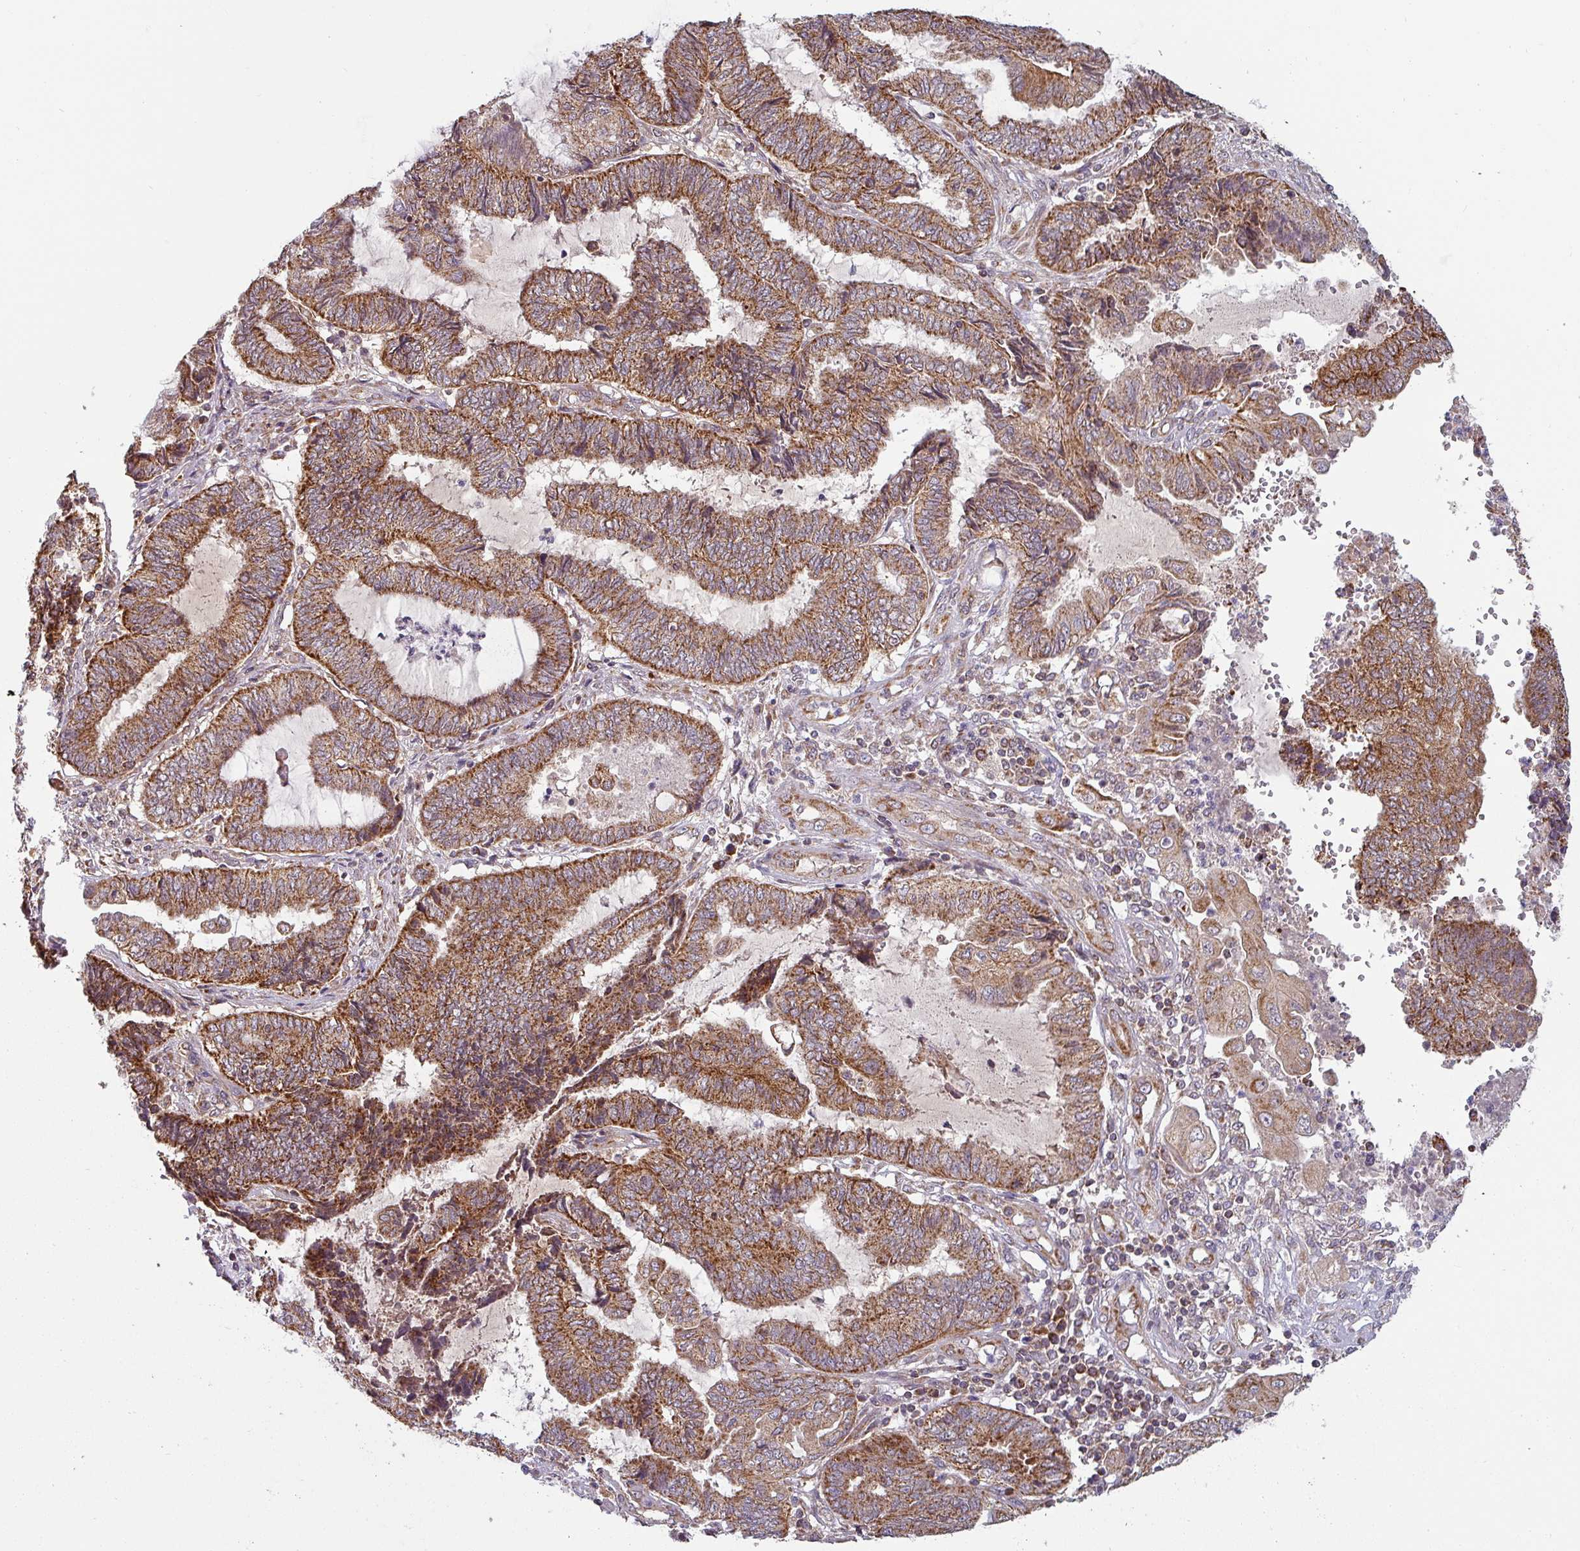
{"staining": {"intensity": "strong", "quantity": ">75%", "location": "cytoplasmic/membranous"}, "tissue": "endometrial cancer", "cell_type": "Tumor cells", "image_type": "cancer", "snomed": [{"axis": "morphology", "description": "Adenocarcinoma, NOS"}, {"axis": "topography", "description": "Uterus"}, {"axis": "topography", "description": "Endometrium"}], "caption": "Adenocarcinoma (endometrial) stained for a protein shows strong cytoplasmic/membranous positivity in tumor cells.", "gene": "MRPS16", "patient": {"sex": "female", "age": 70}}